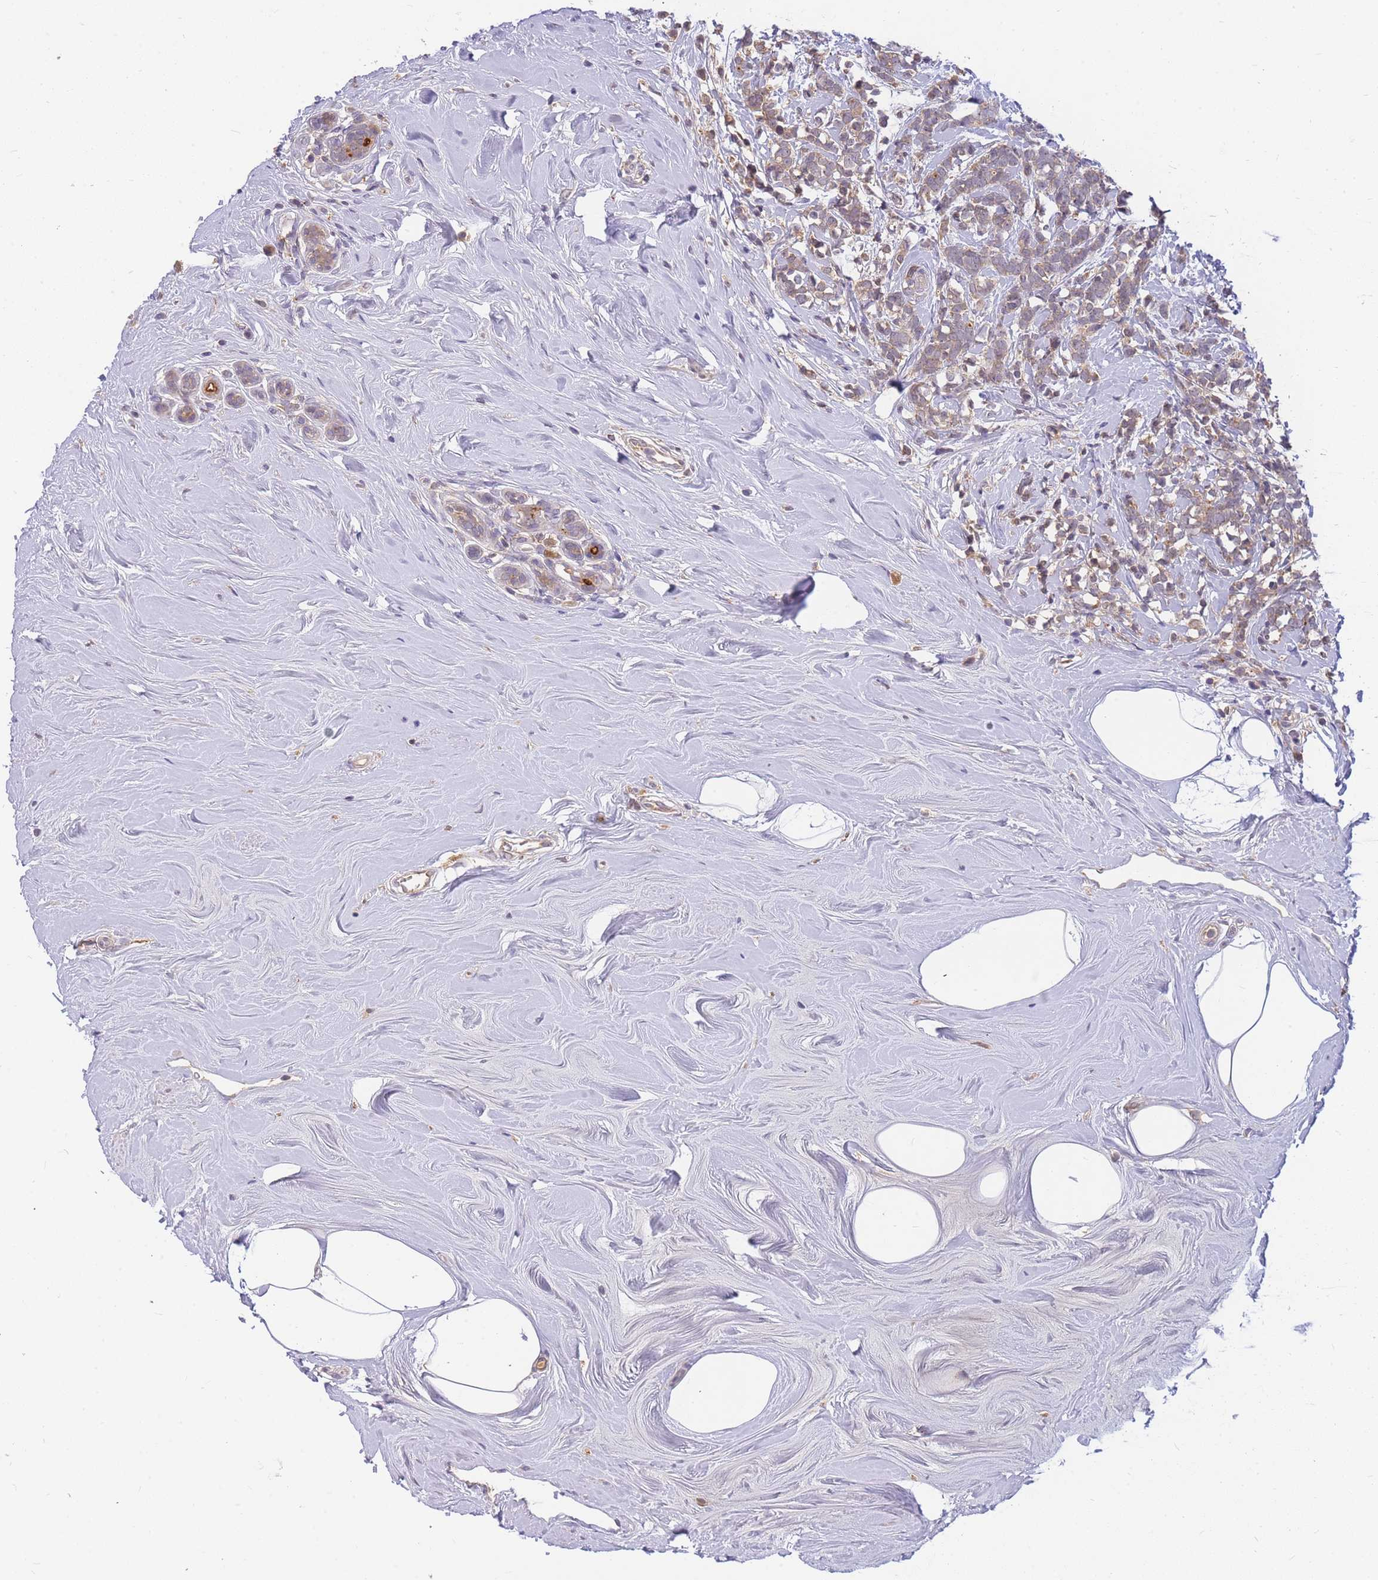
{"staining": {"intensity": "weak", "quantity": "25%-75%", "location": "cytoplasmic/membranous"}, "tissue": "breast cancer", "cell_type": "Tumor cells", "image_type": "cancer", "snomed": [{"axis": "morphology", "description": "Lobular carcinoma"}, {"axis": "topography", "description": "Breast"}], "caption": "An IHC micrograph of neoplastic tissue is shown. Protein staining in brown shows weak cytoplasmic/membranous positivity in lobular carcinoma (breast) within tumor cells.", "gene": "ZNF577", "patient": {"sex": "female", "age": 58}}